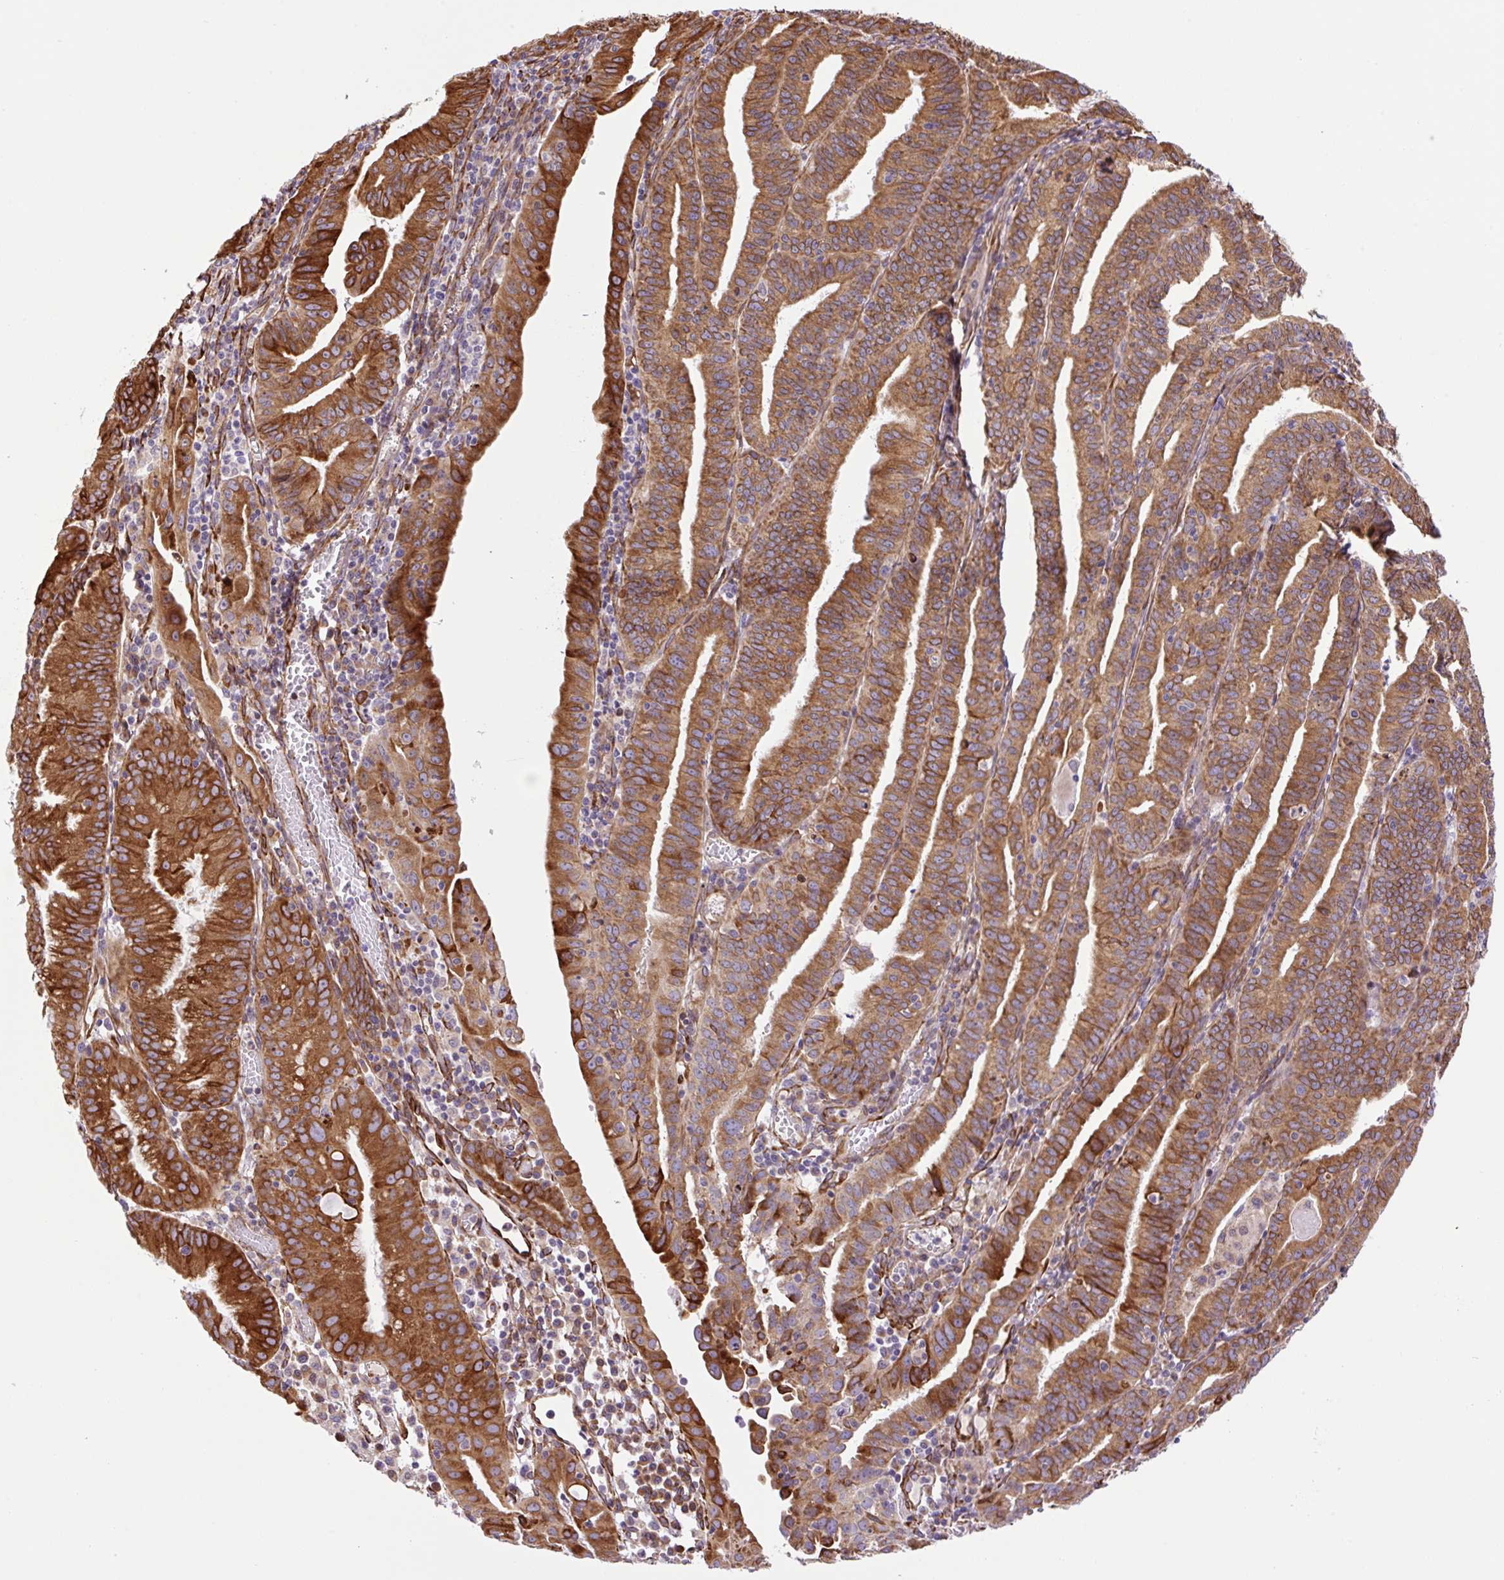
{"staining": {"intensity": "strong", "quantity": ">75%", "location": "cytoplasmic/membranous"}, "tissue": "endometrial cancer", "cell_type": "Tumor cells", "image_type": "cancer", "snomed": [{"axis": "morphology", "description": "Adenocarcinoma, NOS"}, {"axis": "topography", "description": "Endometrium"}], "caption": "Protein expression analysis of human endometrial cancer (adenocarcinoma) reveals strong cytoplasmic/membranous staining in about >75% of tumor cells. (DAB = brown stain, brightfield microscopy at high magnification).", "gene": "RAB30", "patient": {"sex": "female", "age": 60}}